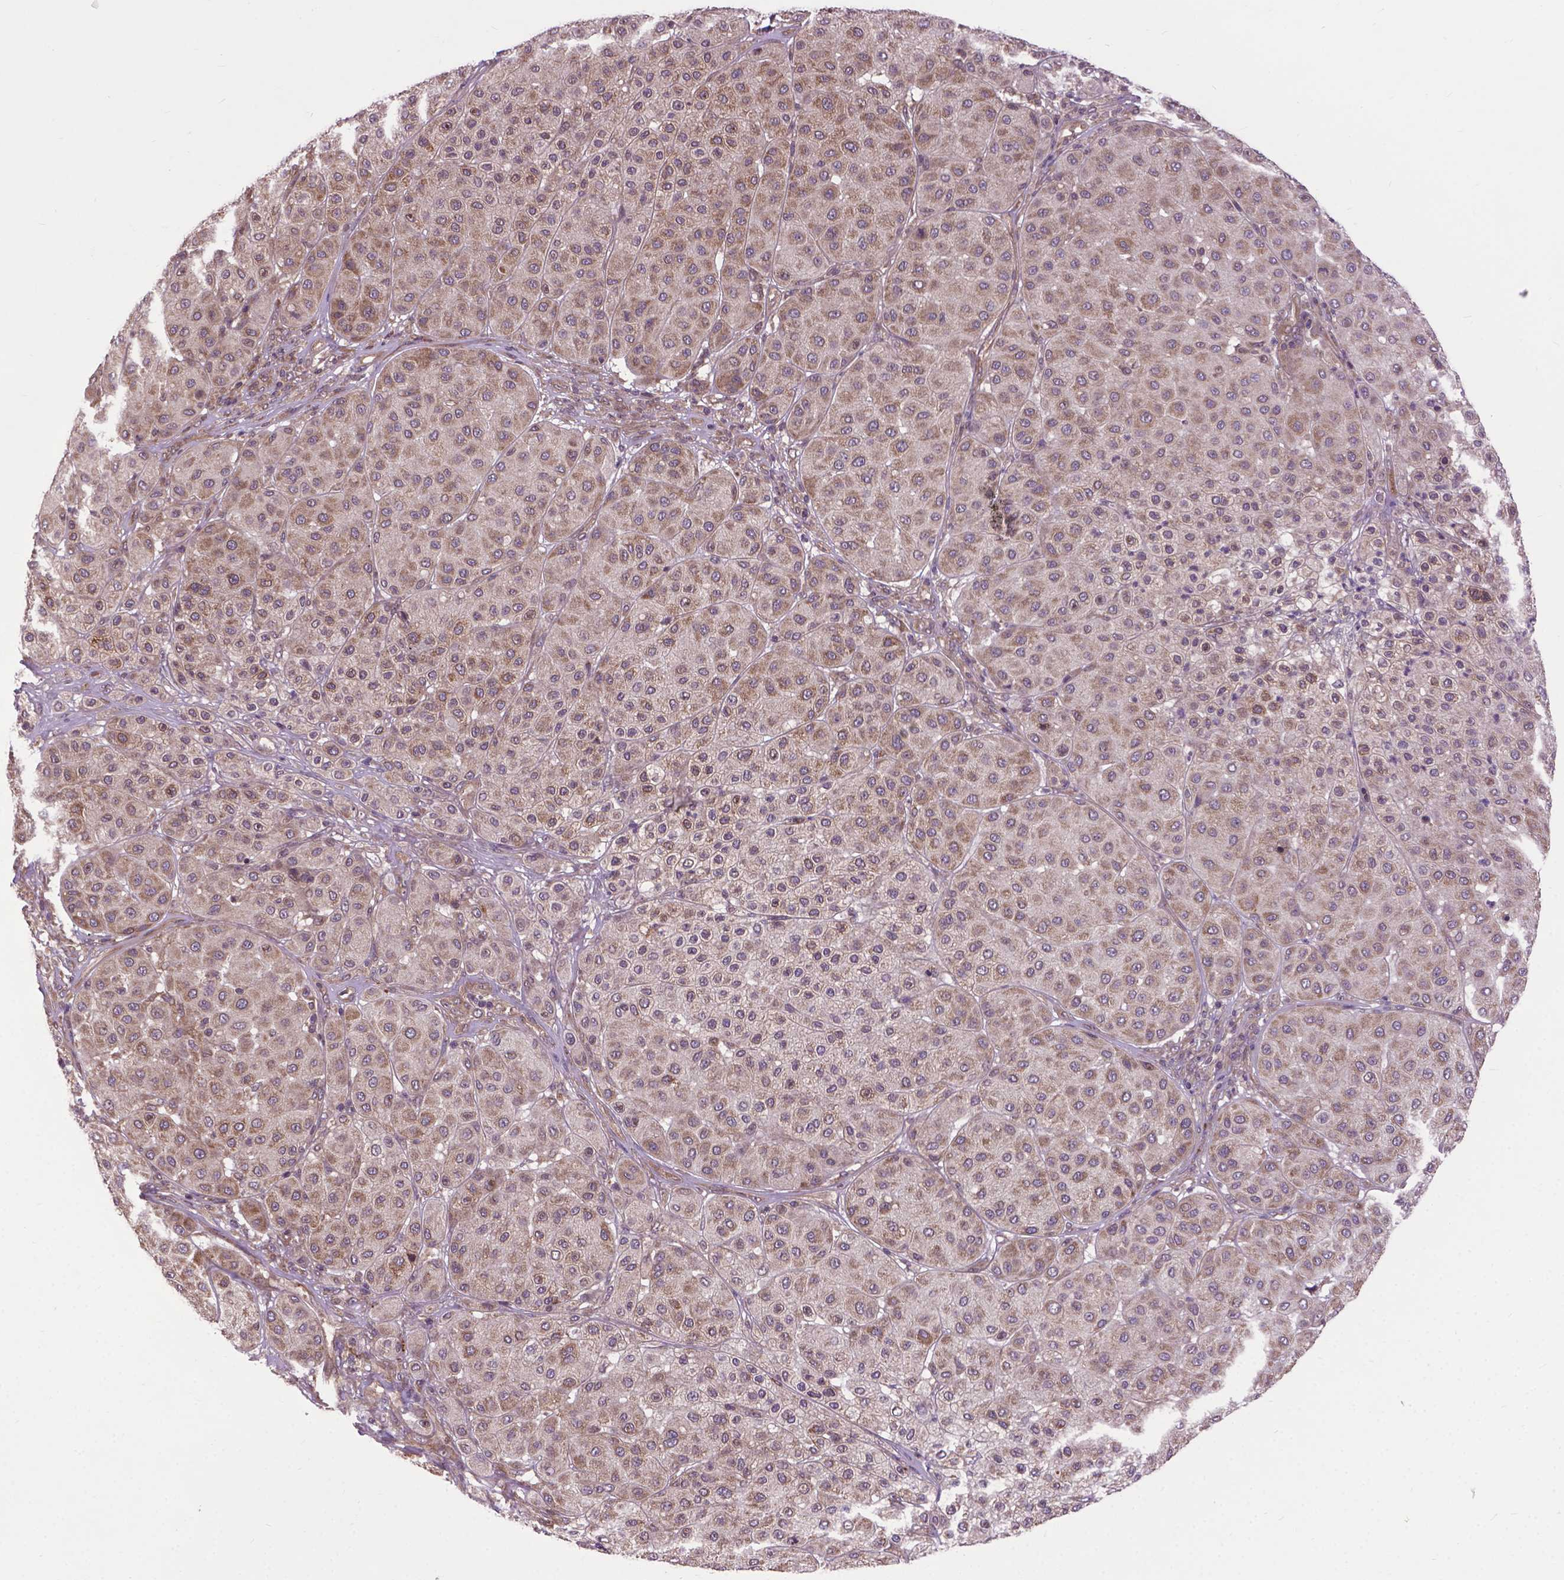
{"staining": {"intensity": "weak", "quantity": ">75%", "location": "cytoplasmic/membranous"}, "tissue": "melanoma", "cell_type": "Tumor cells", "image_type": "cancer", "snomed": [{"axis": "morphology", "description": "Malignant melanoma, Metastatic site"}, {"axis": "topography", "description": "Smooth muscle"}], "caption": "Protein expression analysis of melanoma displays weak cytoplasmic/membranous expression in approximately >75% of tumor cells.", "gene": "ZNF616", "patient": {"sex": "male", "age": 41}}